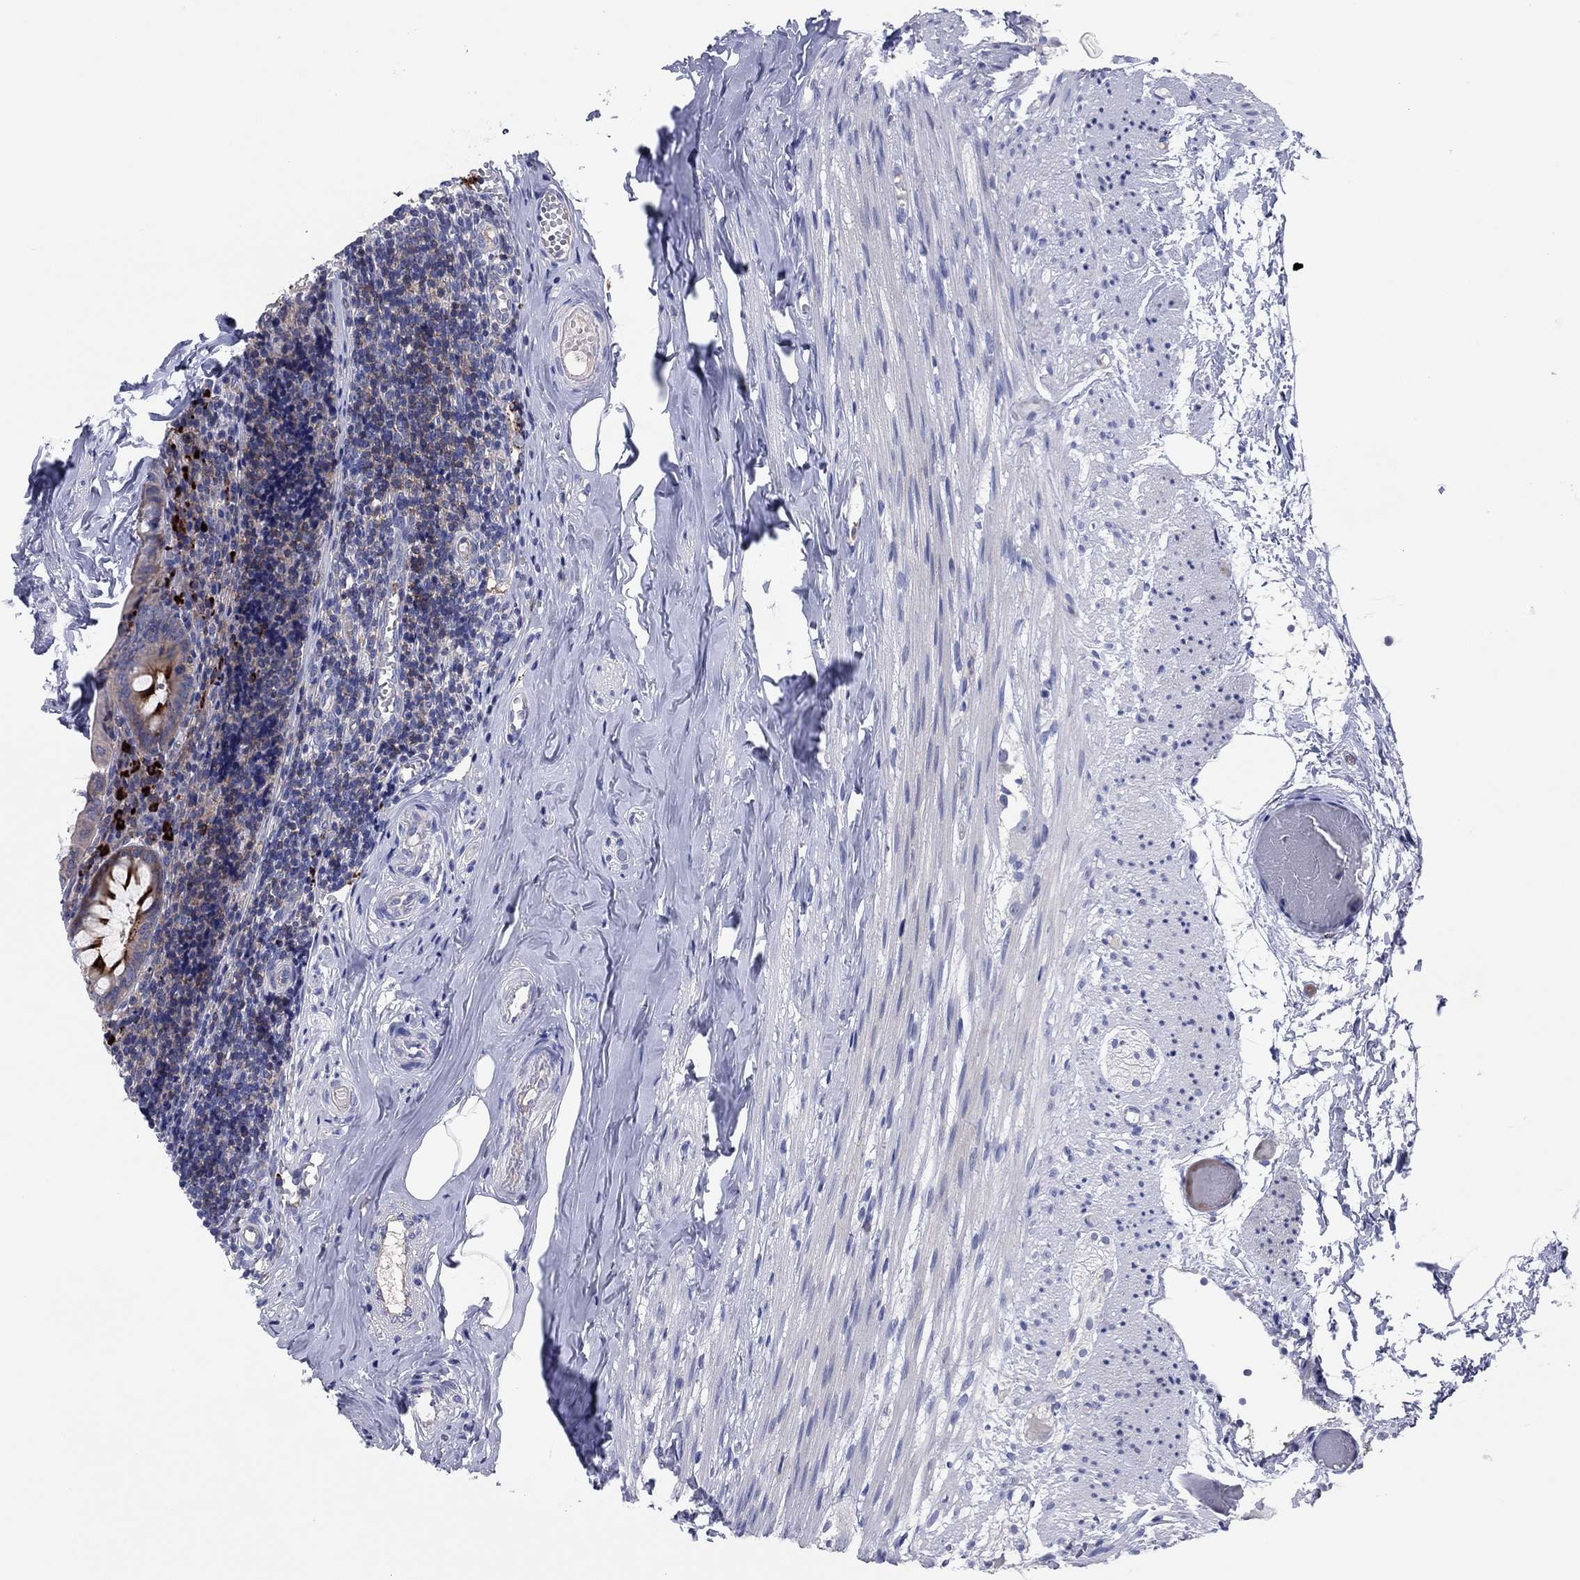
{"staining": {"intensity": "strong", "quantity": "25%-75%", "location": "cytoplasmic/membranous"}, "tissue": "appendix", "cell_type": "Glandular cells", "image_type": "normal", "snomed": [{"axis": "morphology", "description": "Normal tissue, NOS"}, {"axis": "topography", "description": "Appendix"}], "caption": "A high-resolution image shows immunohistochemistry (IHC) staining of benign appendix, which exhibits strong cytoplasmic/membranous expression in about 25%-75% of glandular cells. (DAB IHC, brown staining for protein, blue staining for nuclei).", "gene": "PVR", "patient": {"sex": "female", "age": 23}}